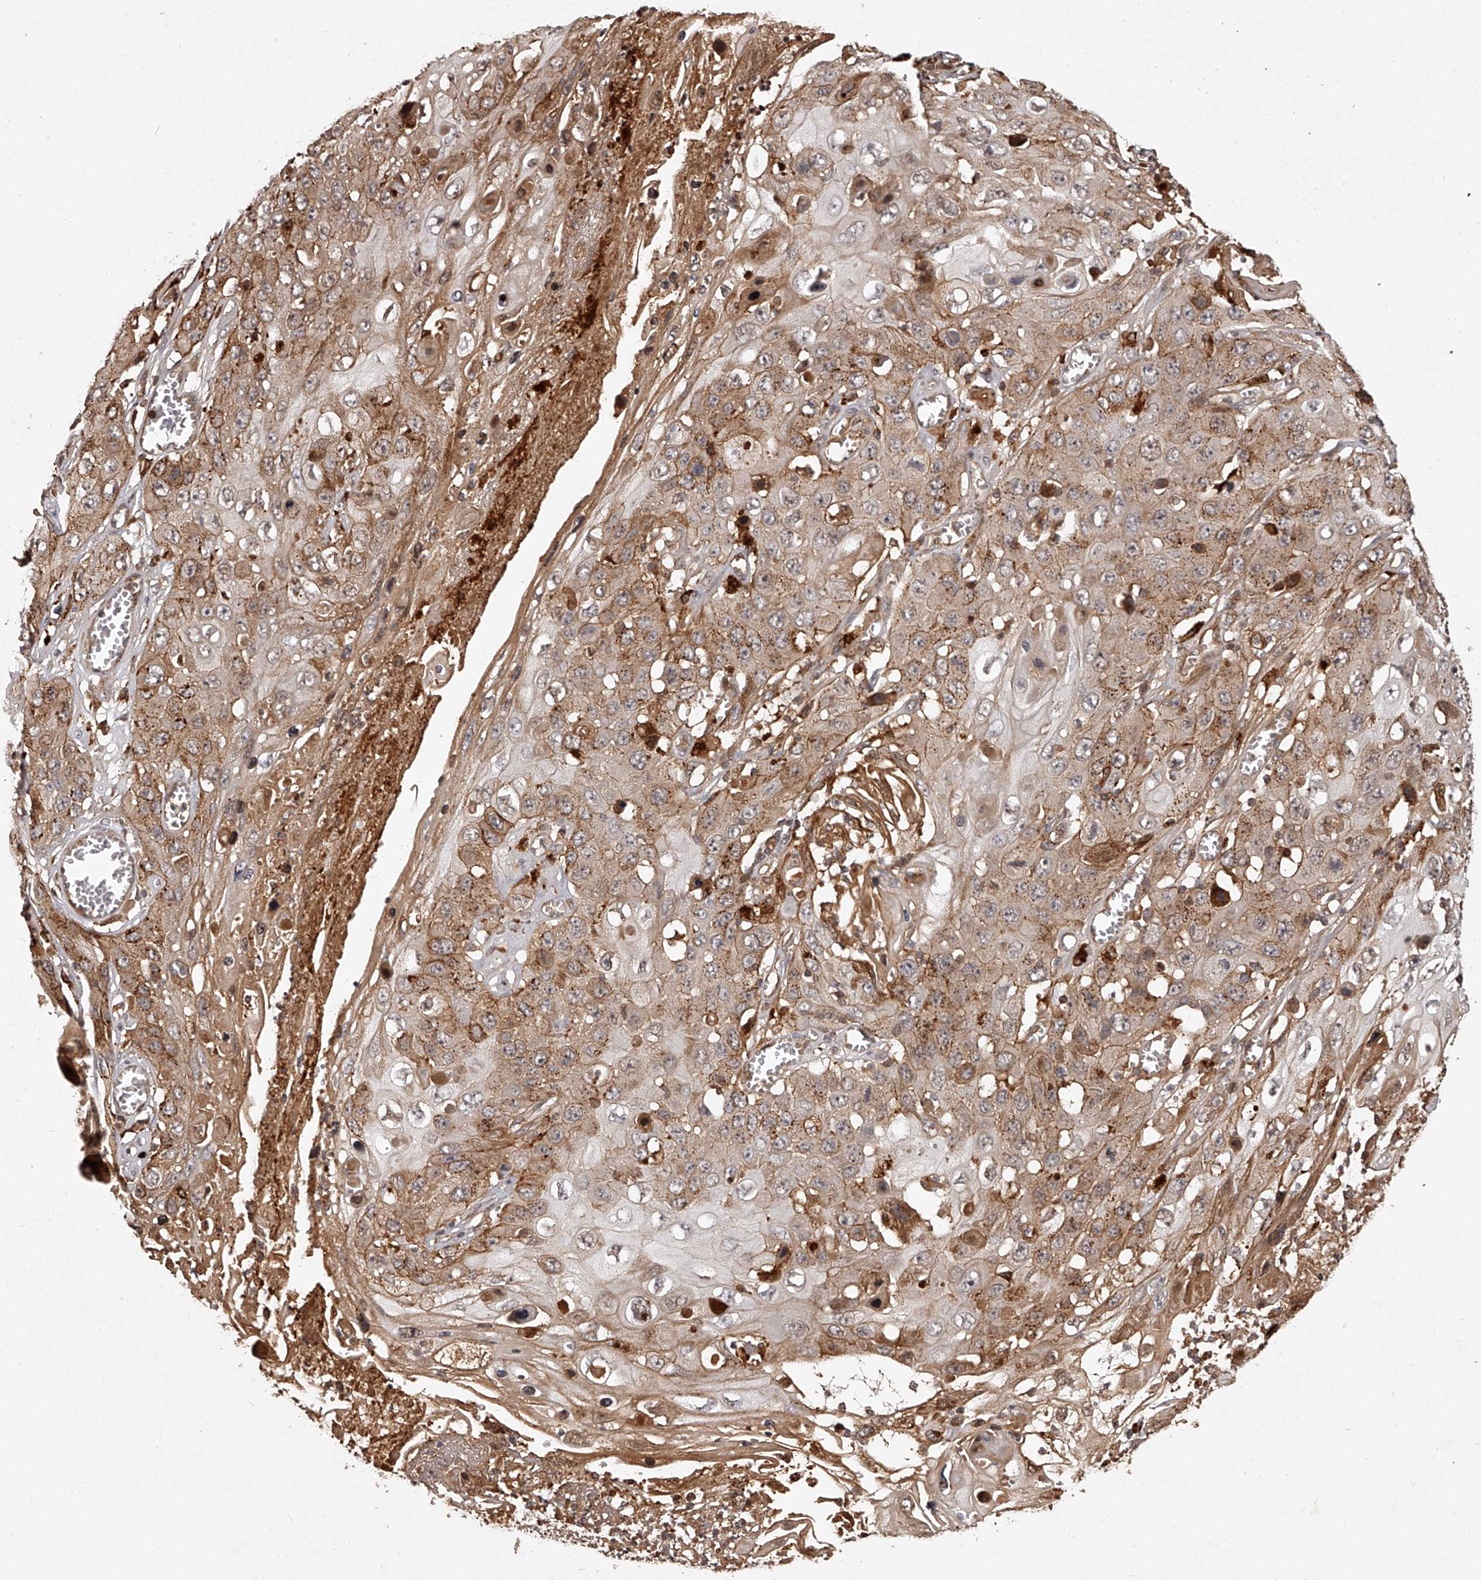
{"staining": {"intensity": "moderate", "quantity": ">75%", "location": "cytoplasmic/membranous"}, "tissue": "skin cancer", "cell_type": "Tumor cells", "image_type": "cancer", "snomed": [{"axis": "morphology", "description": "Squamous cell carcinoma, NOS"}, {"axis": "topography", "description": "Skin"}], "caption": "Moderate cytoplasmic/membranous protein expression is identified in approximately >75% of tumor cells in skin cancer. Using DAB (brown) and hematoxylin (blue) stains, captured at high magnification using brightfield microscopy.", "gene": "CRYZL1", "patient": {"sex": "male", "age": 55}}